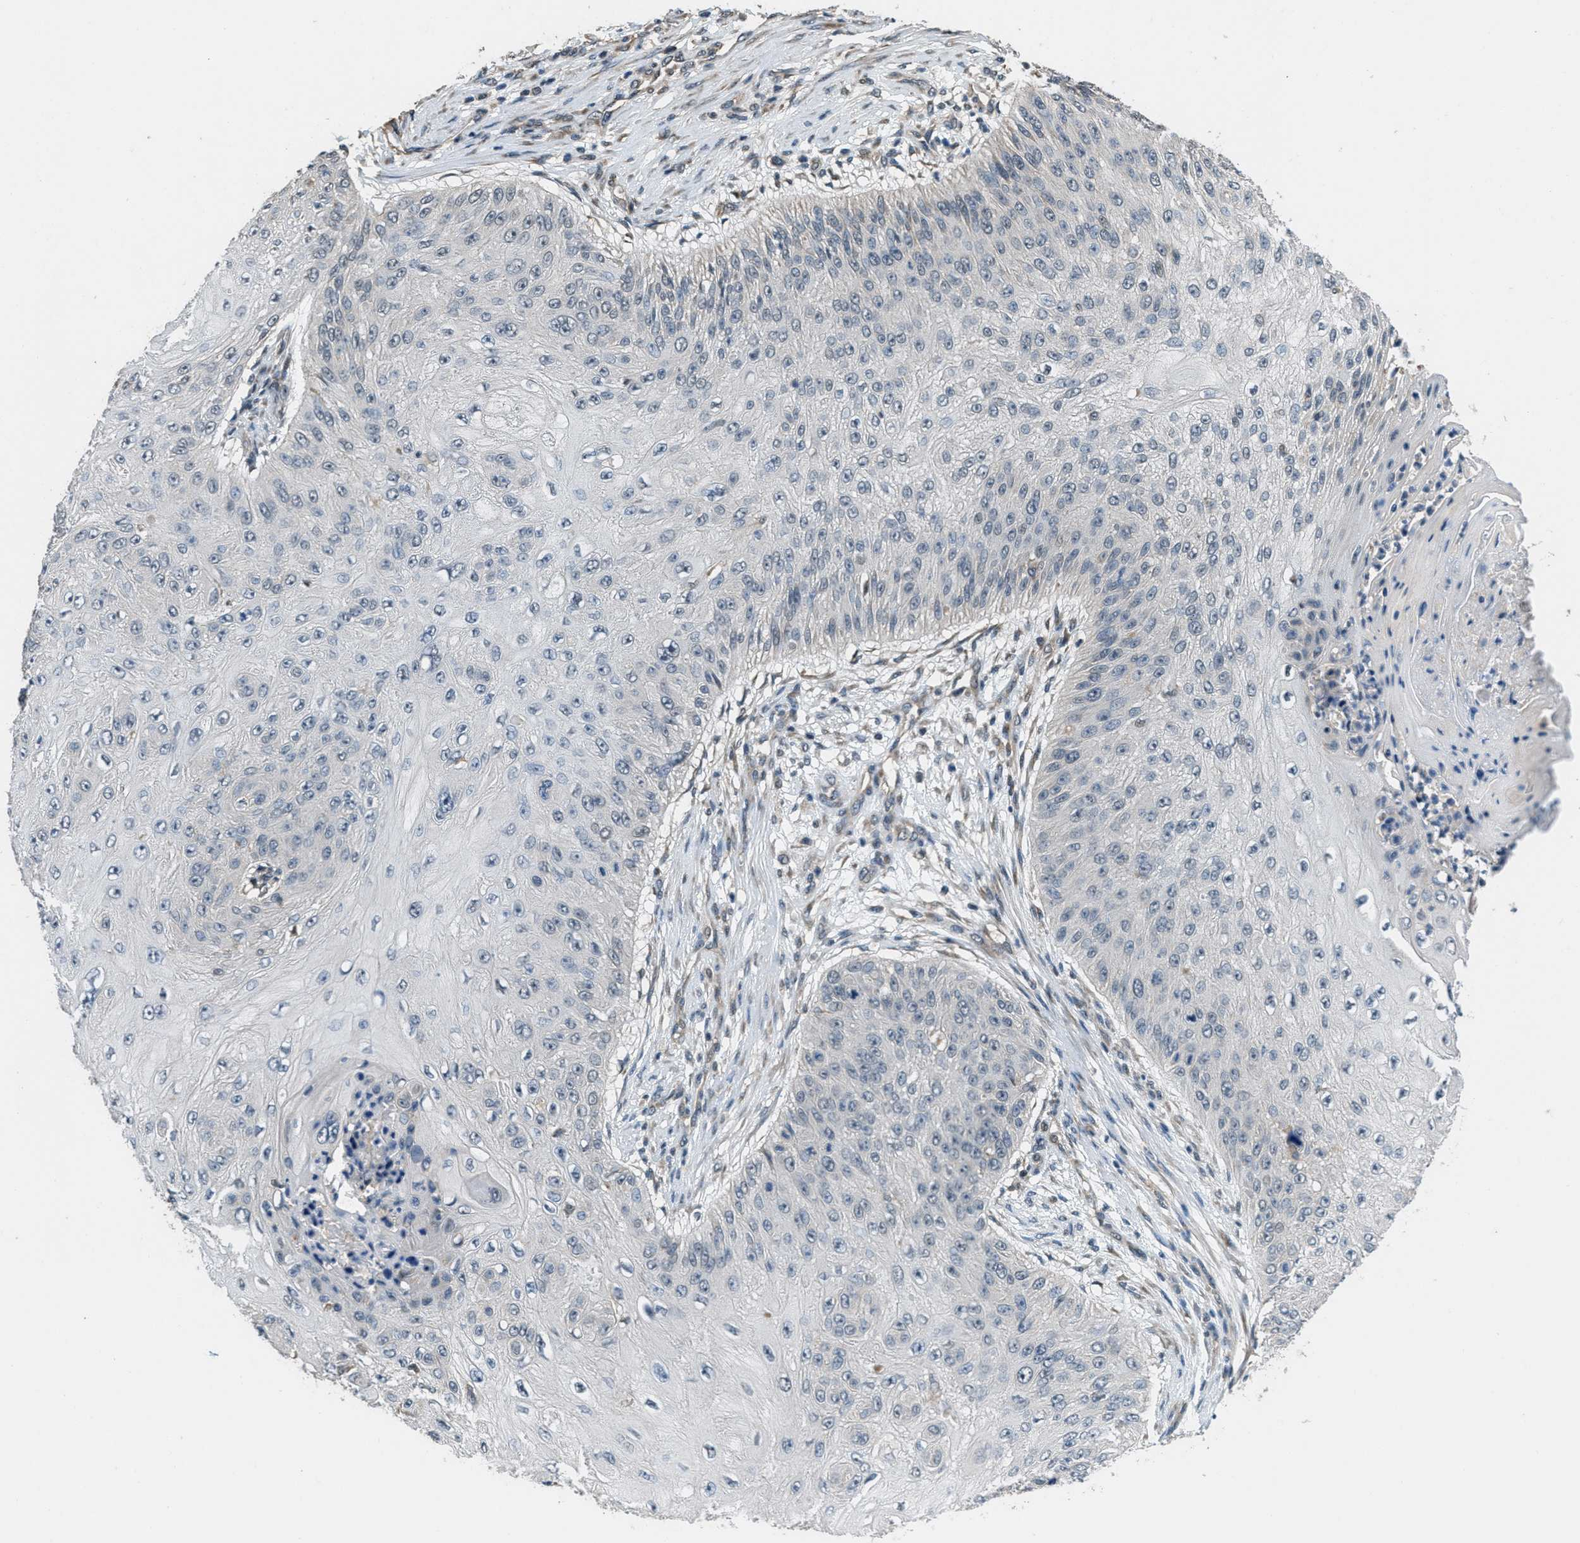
{"staining": {"intensity": "negative", "quantity": "none", "location": "none"}, "tissue": "skin cancer", "cell_type": "Tumor cells", "image_type": "cancer", "snomed": [{"axis": "morphology", "description": "Squamous cell carcinoma, NOS"}, {"axis": "topography", "description": "Skin"}], "caption": "Immunohistochemistry micrograph of neoplastic tissue: skin cancer (squamous cell carcinoma) stained with DAB (3,3'-diaminobenzidine) exhibits no significant protein positivity in tumor cells.", "gene": "NAT1", "patient": {"sex": "female", "age": 80}}